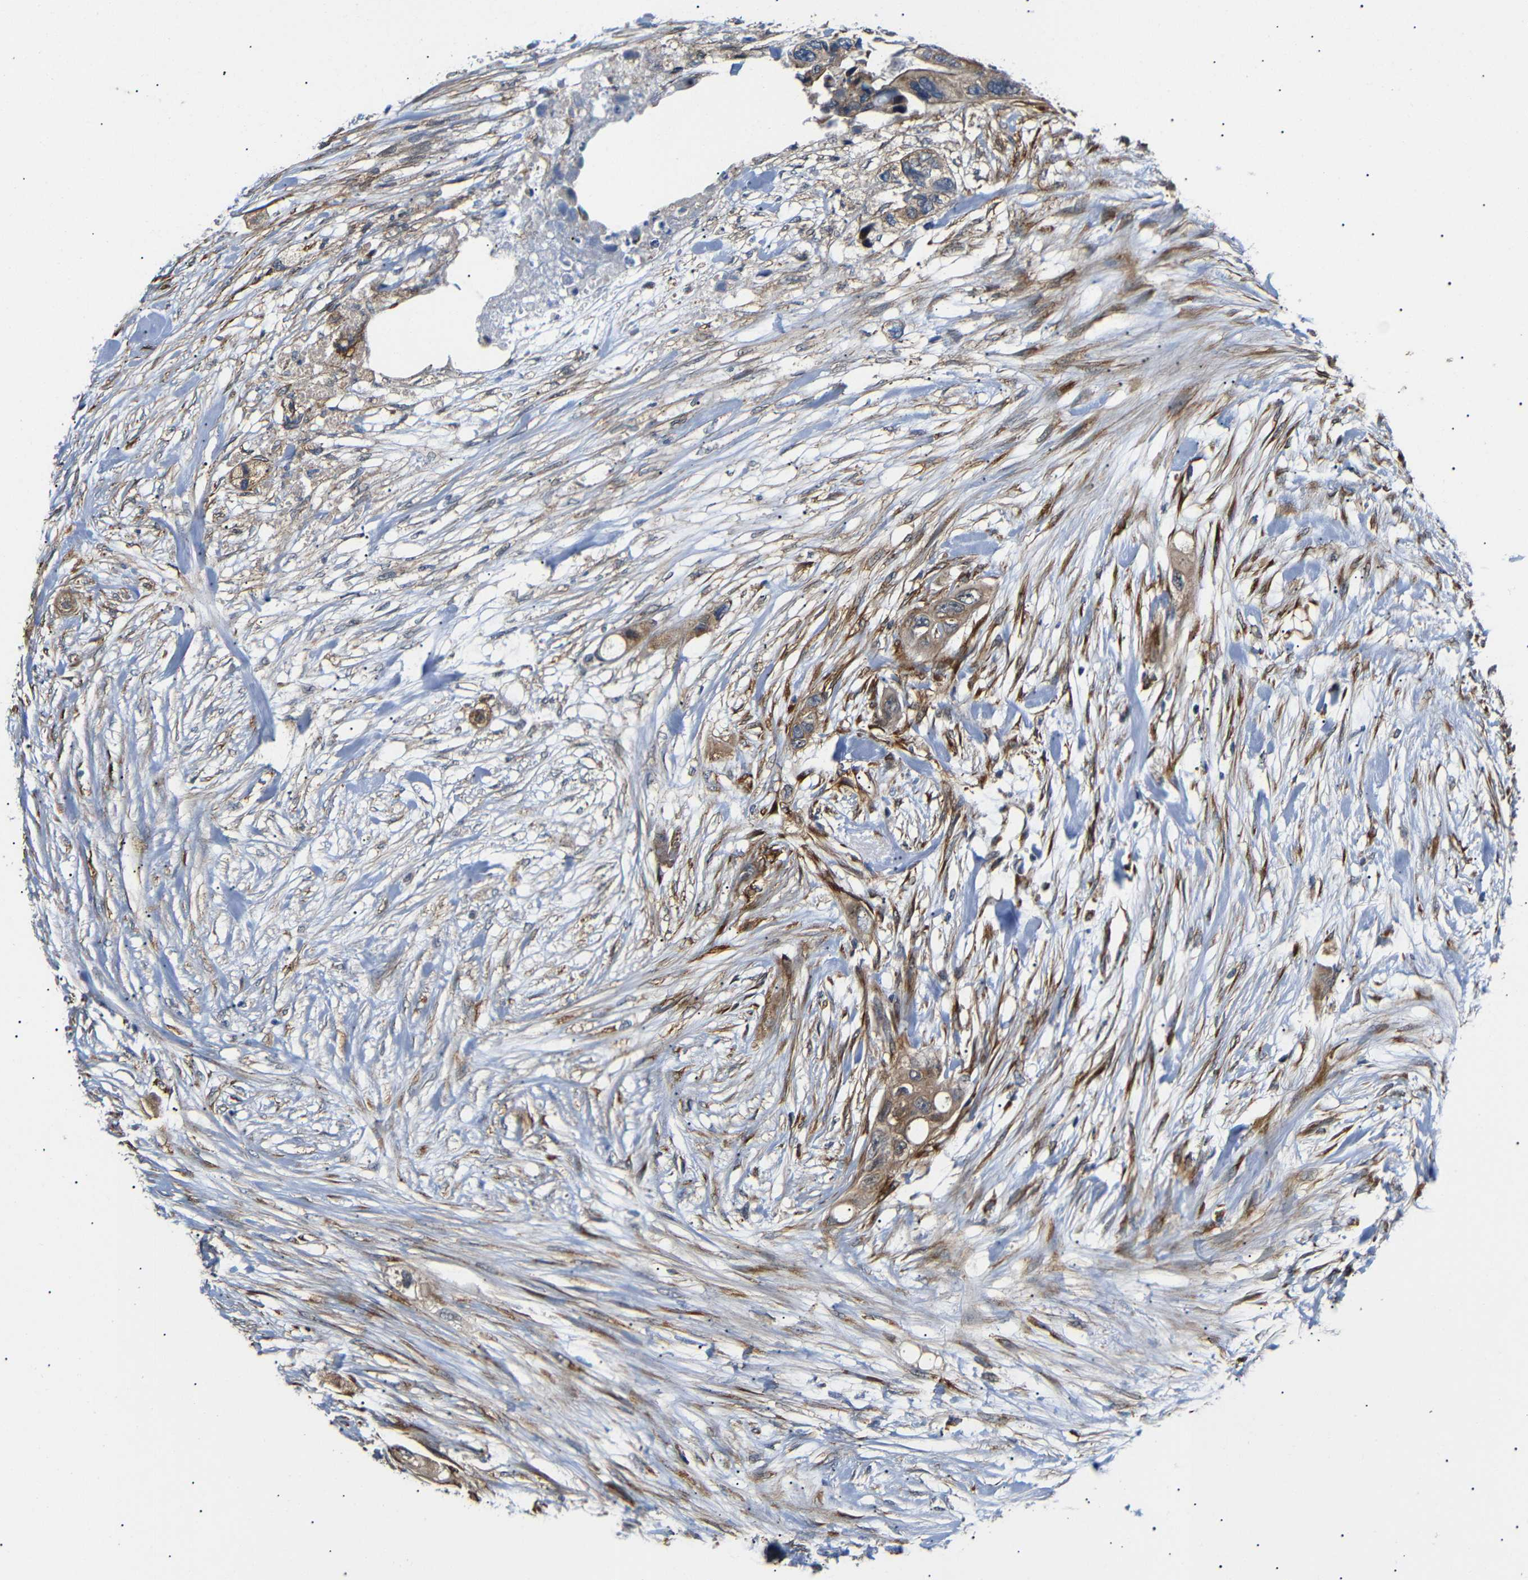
{"staining": {"intensity": "moderate", "quantity": ">75%", "location": "cytoplasmic/membranous"}, "tissue": "colorectal cancer", "cell_type": "Tumor cells", "image_type": "cancer", "snomed": [{"axis": "morphology", "description": "Adenocarcinoma, NOS"}, {"axis": "topography", "description": "Colon"}], "caption": "Protein expression analysis of human colorectal adenocarcinoma reveals moderate cytoplasmic/membranous staining in about >75% of tumor cells.", "gene": "KANK4", "patient": {"sex": "female", "age": 57}}